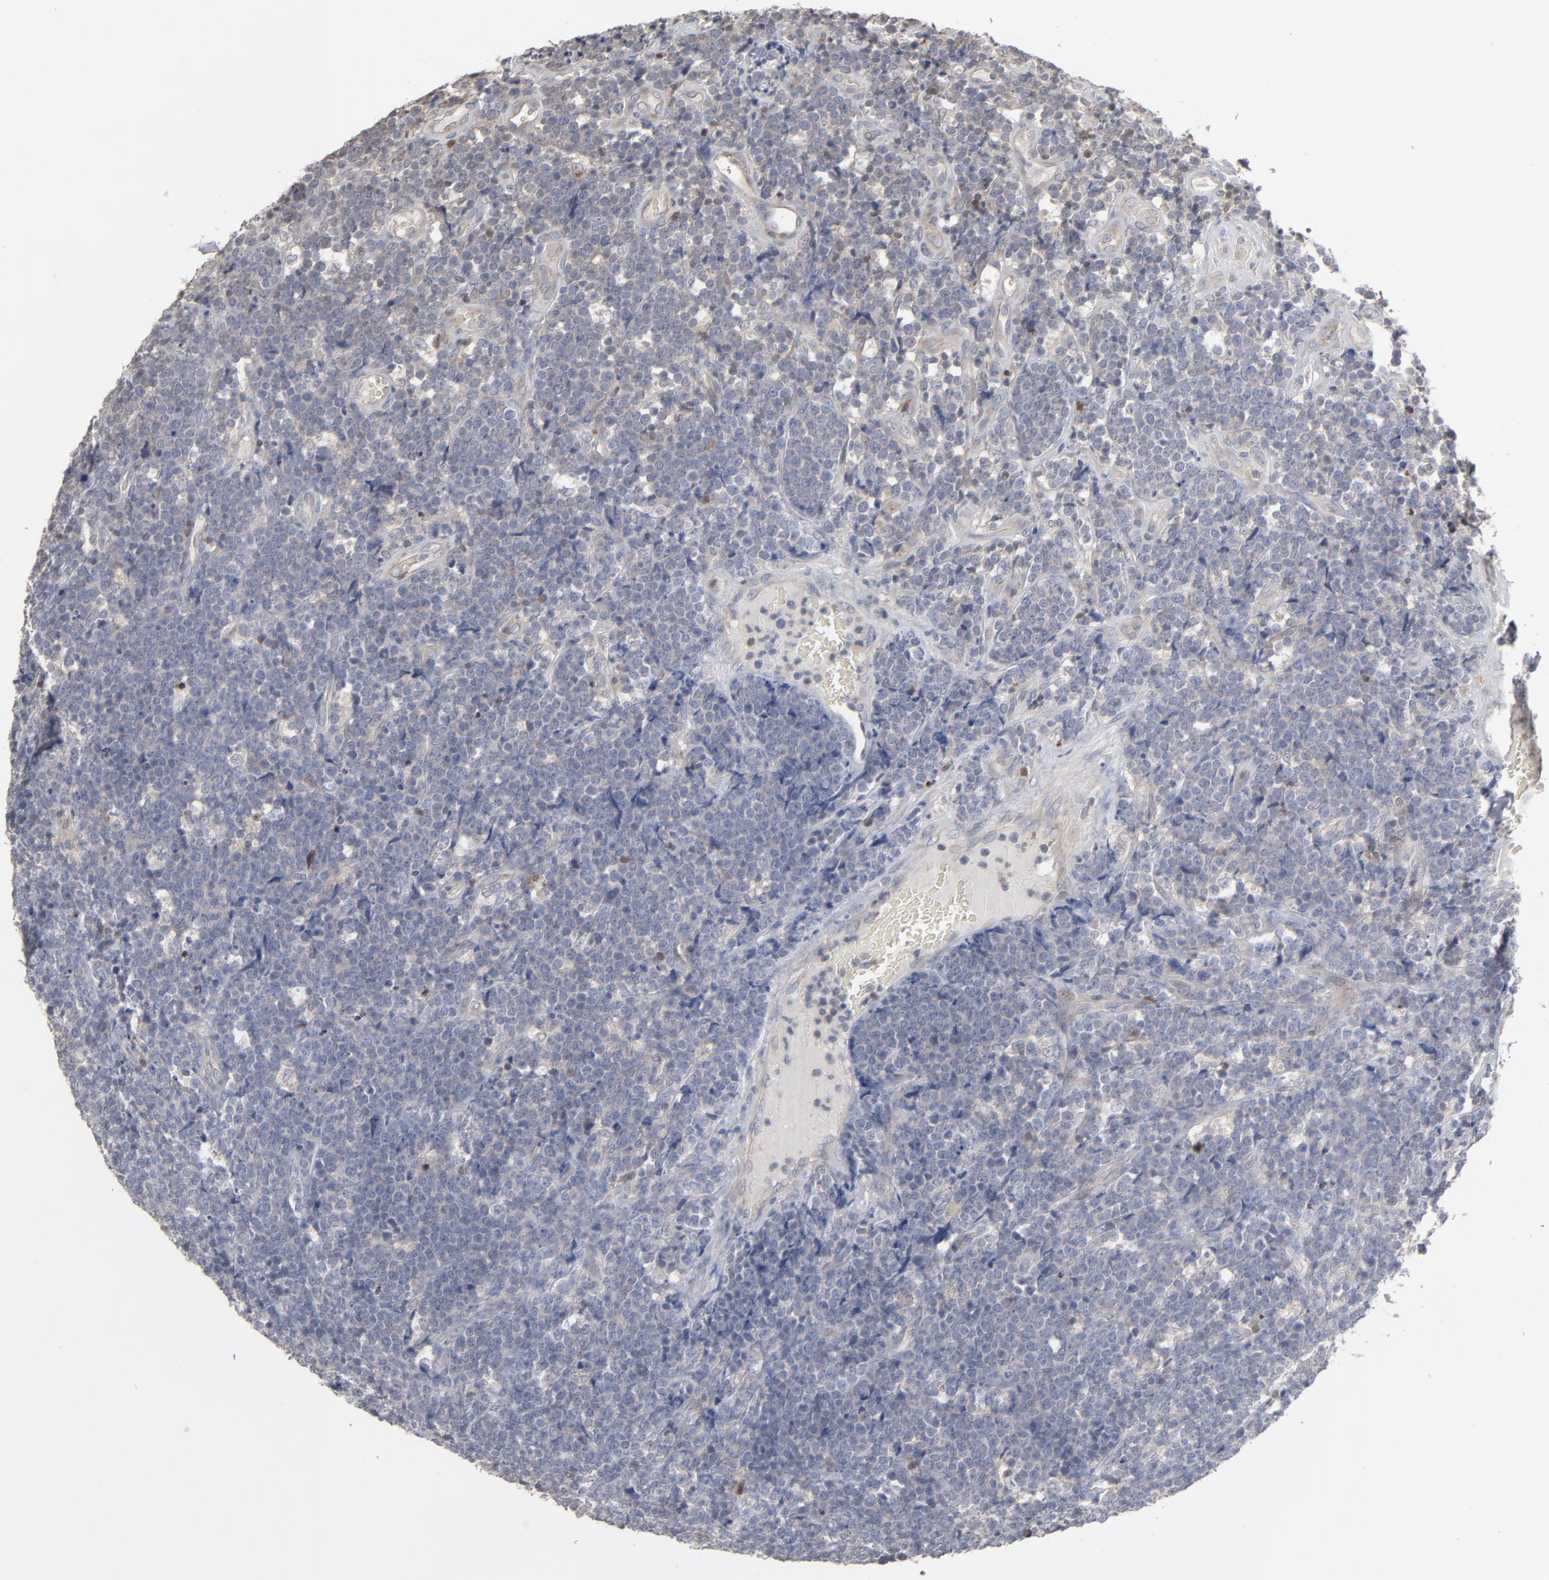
{"staining": {"intensity": "negative", "quantity": "none", "location": "none"}, "tissue": "lymphoma", "cell_type": "Tumor cells", "image_type": "cancer", "snomed": [{"axis": "morphology", "description": "Malignant lymphoma, non-Hodgkin's type, High grade"}, {"axis": "topography", "description": "Small intestine"}, {"axis": "topography", "description": "Colon"}], "caption": "Malignant lymphoma, non-Hodgkin's type (high-grade) was stained to show a protein in brown. There is no significant staining in tumor cells.", "gene": "STAT4", "patient": {"sex": "male", "age": 8}}